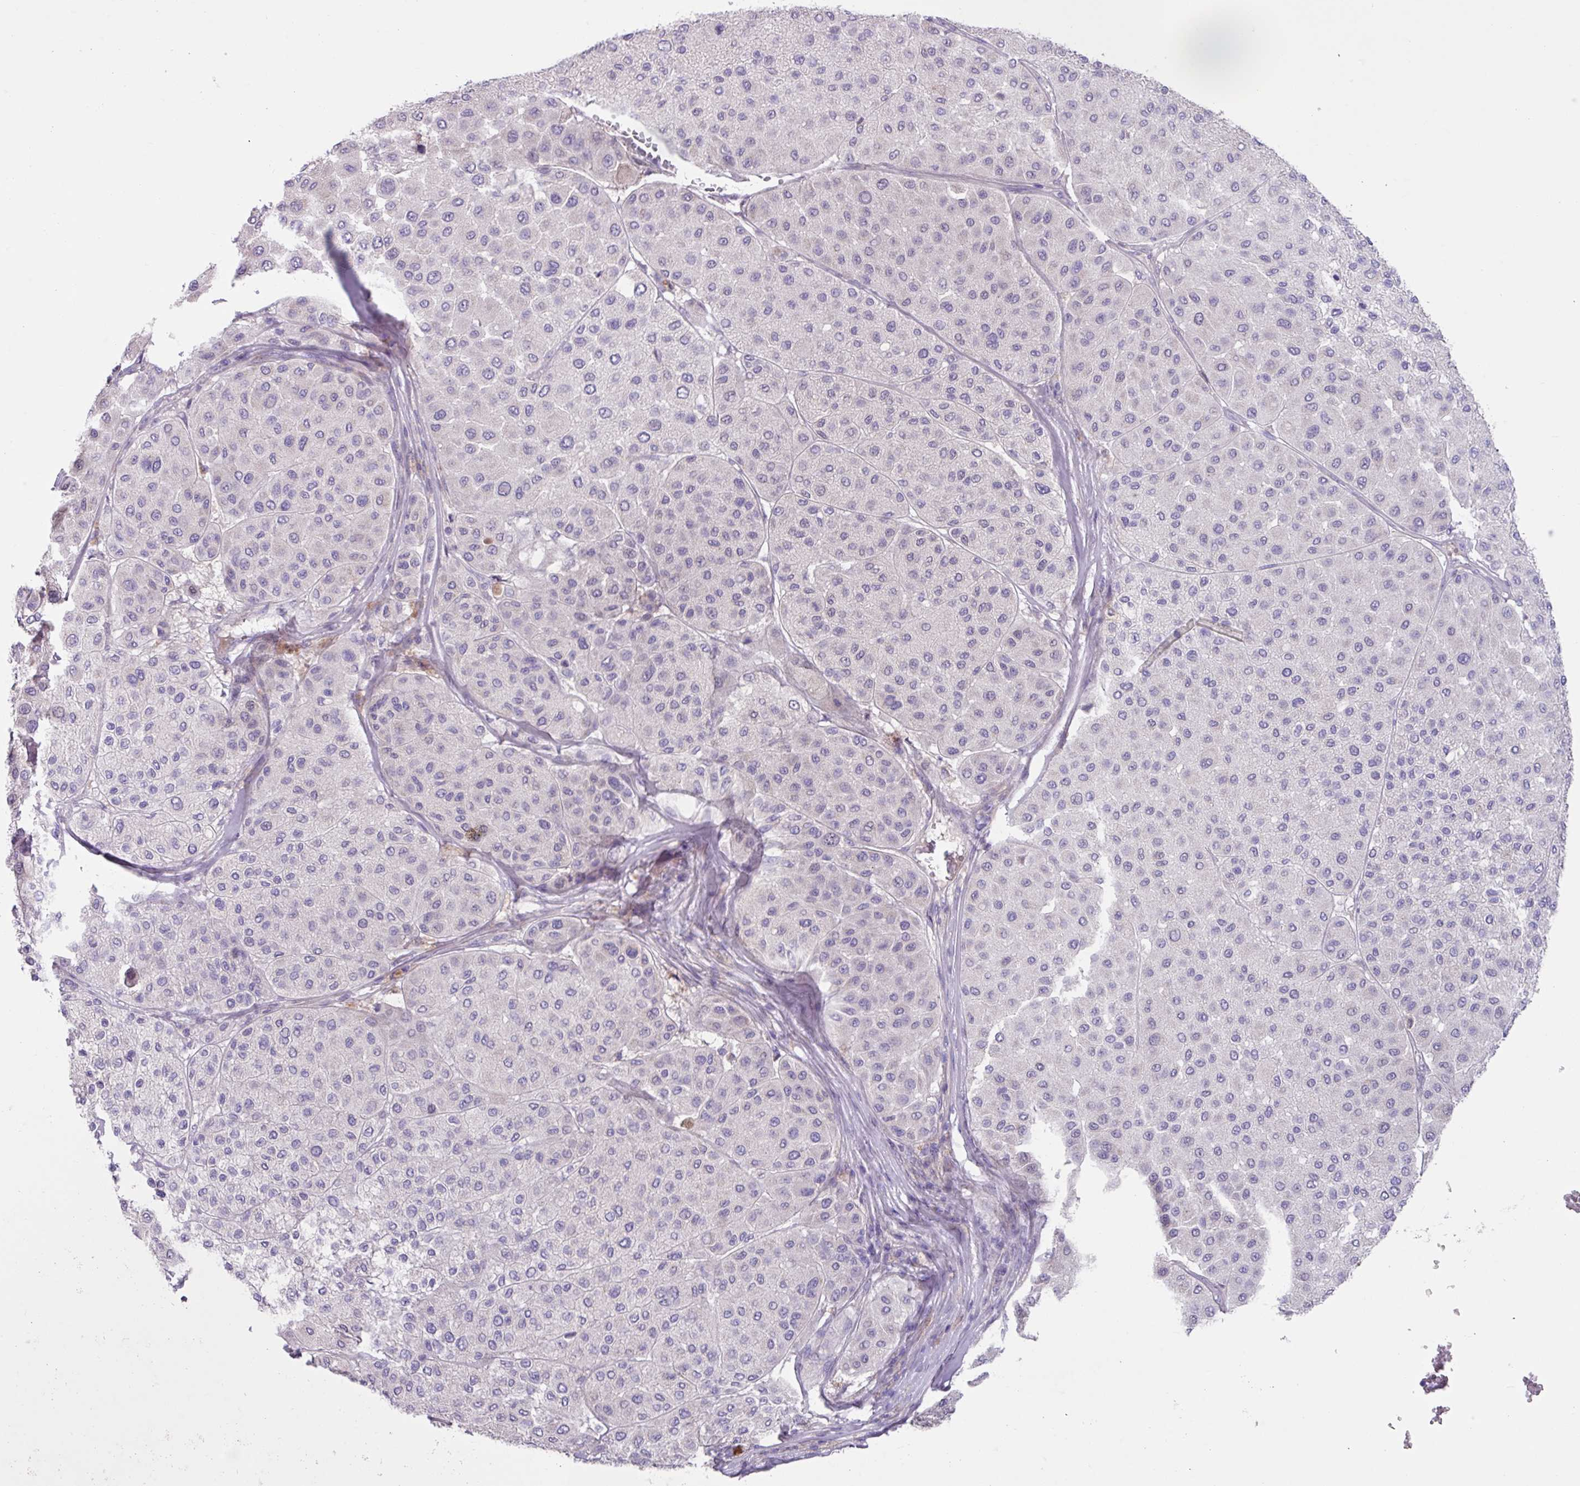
{"staining": {"intensity": "negative", "quantity": "none", "location": "none"}, "tissue": "melanoma", "cell_type": "Tumor cells", "image_type": "cancer", "snomed": [{"axis": "morphology", "description": "Malignant melanoma, Metastatic site"}, {"axis": "topography", "description": "Smooth muscle"}], "caption": "Malignant melanoma (metastatic site) was stained to show a protein in brown. There is no significant expression in tumor cells.", "gene": "IQCJ", "patient": {"sex": "male", "age": 41}}